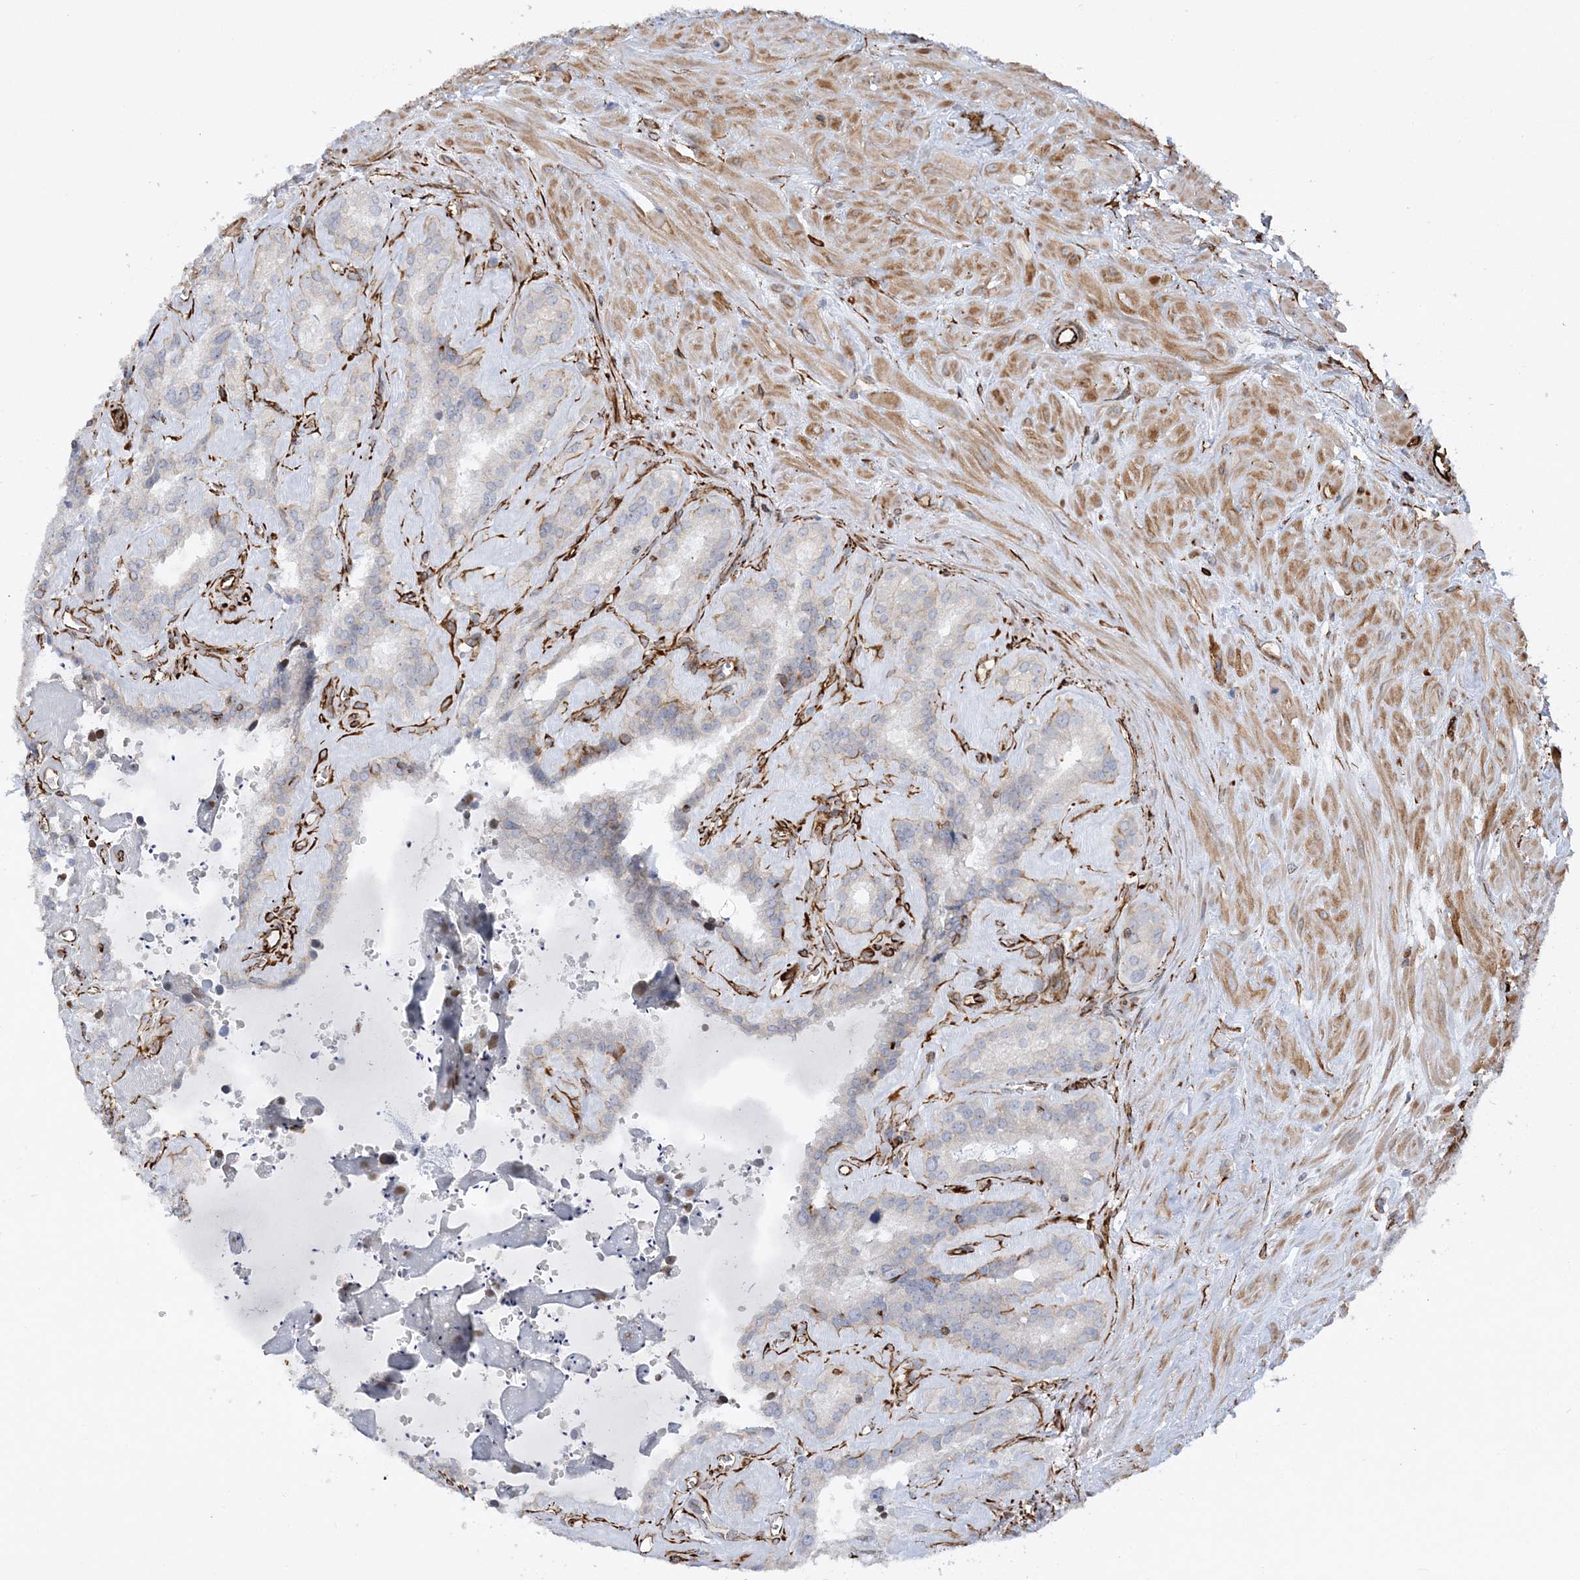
{"staining": {"intensity": "strong", "quantity": "<25%", "location": "cytoplasmic/membranous"}, "tissue": "seminal vesicle", "cell_type": "Glandular cells", "image_type": "normal", "snomed": [{"axis": "morphology", "description": "Normal tissue, NOS"}, {"axis": "topography", "description": "Prostate"}, {"axis": "topography", "description": "Seminal veicle"}], "caption": "The immunohistochemical stain labels strong cytoplasmic/membranous positivity in glandular cells of normal seminal vesicle.", "gene": "SCLT1", "patient": {"sex": "male", "age": 59}}